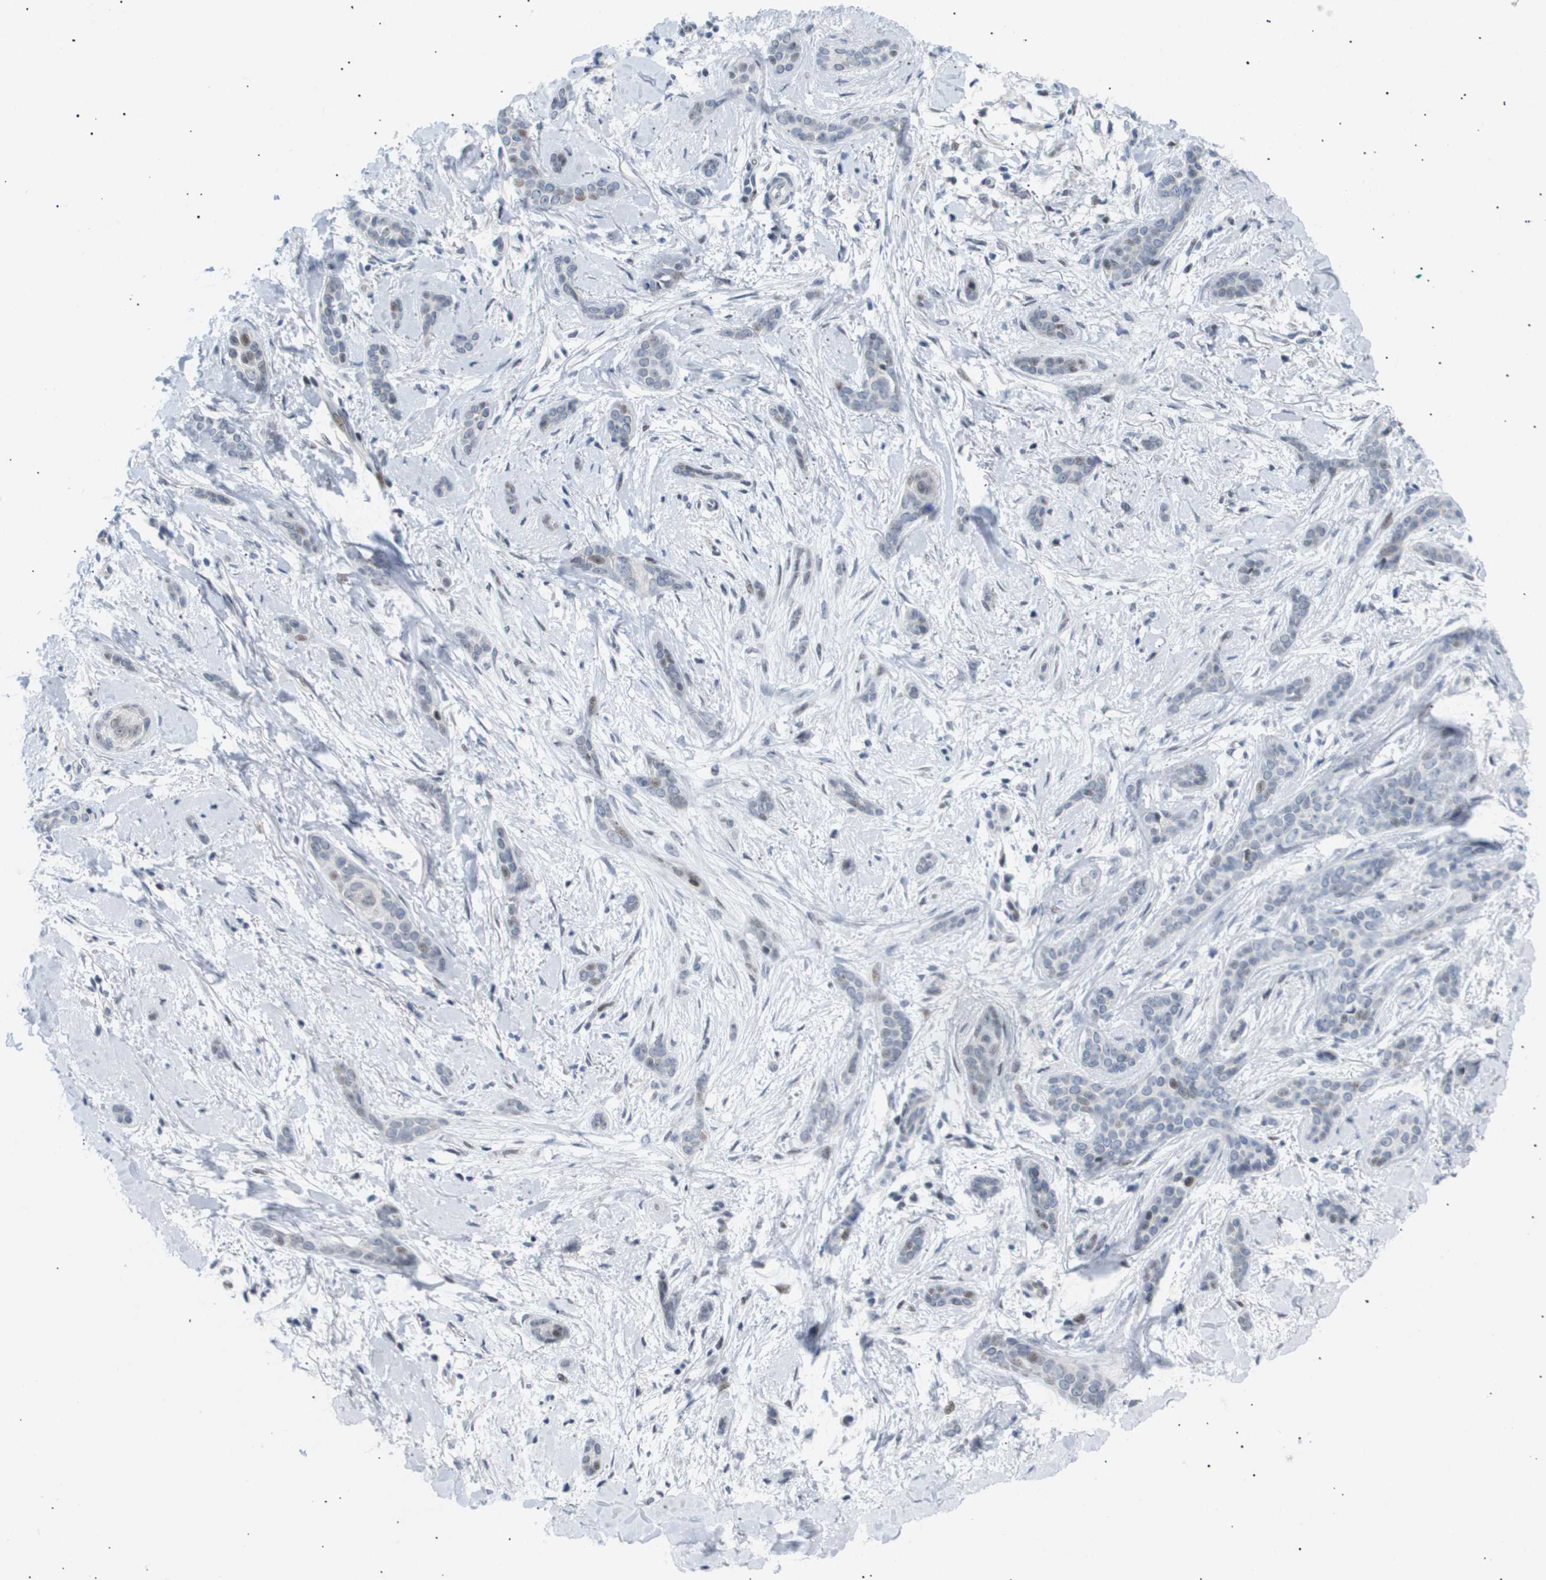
{"staining": {"intensity": "weak", "quantity": "<25%", "location": "nuclear"}, "tissue": "skin cancer", "cell_type": "Tumor cells", "image_type": "cancer", "snomed": [{"axis": "morphology", "description": "Basal cell carcinoma"}, {"axis": "morphology", "description": "Adnexal tumor, benign"}, {"axis": "topography", "description": "Skin"}], "caption": "This is an IHC micrograph of basal cell carcinoma (skin). There is no positivity in tumor cells.", "gene": "PPARD", "patient": {"sex": "female", "age": 42}}